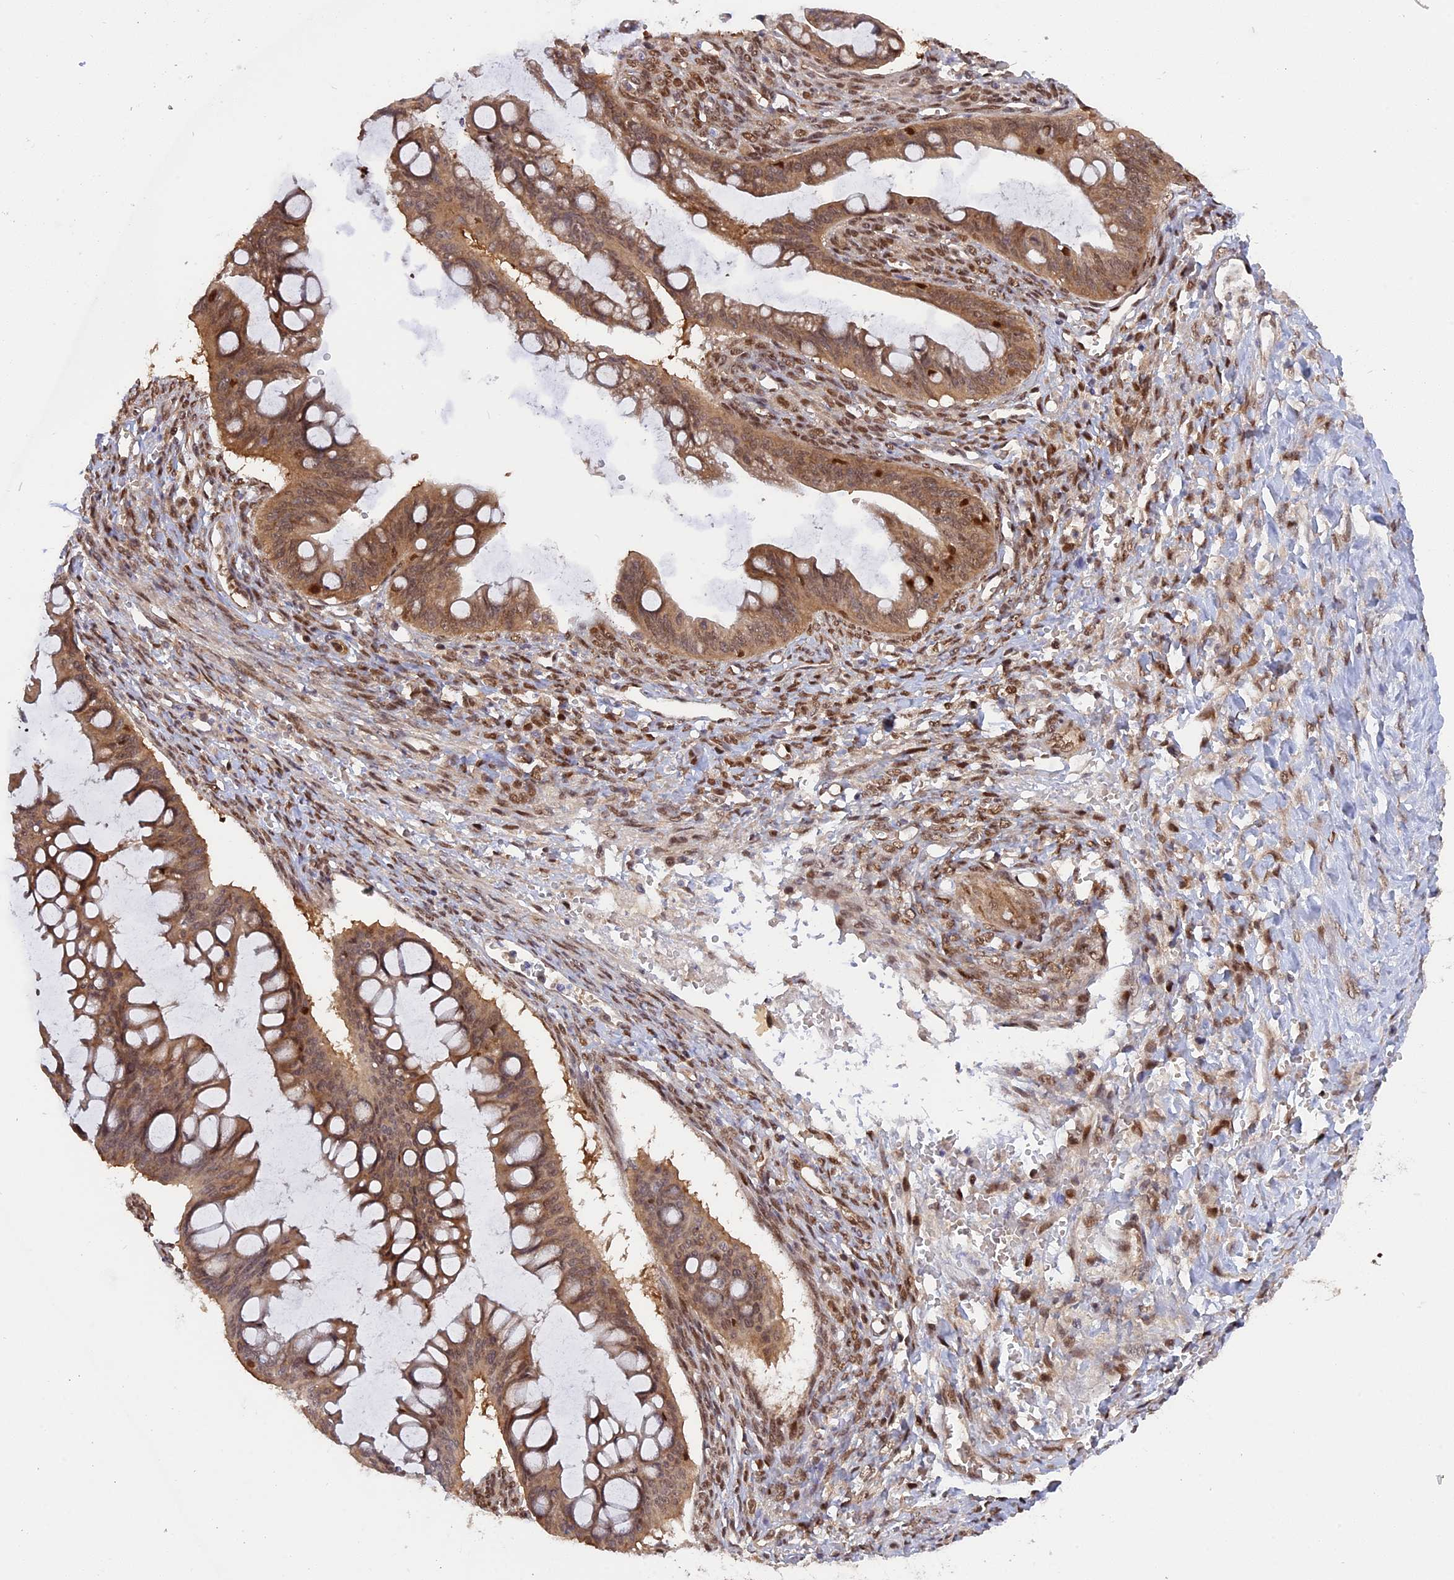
{"staining": {"intensity": "moderate", "quantity": ">75%", "location": "cytoplasmic/membranous,nuclear"}, "tissue": "ovarian cancer", "cell_type": "Tumor cells", "image_type": "cancer", "snomed": [{"axis": "morphology", "description": "Cystadenocarcinoma, mucinous, NOS"}, {"axis": "topography", "description": "Ovary"}], "caption": "IHC staining of ovarian cancer, which exhibits medium levels of moderate cytoplasmic/membranous and nuclear staining in about >75% of tumor cells indicating moderate cytoplasmic/membranous and nuclear protein staining. The staining was performed using DAB (3,3'-diaminobenzidine) (brown) for protein detection and nuclei were counterstained in hematoxylin (blue).", "gene": "ZNF428", "patient": {"sex": "female", "age": 73}}